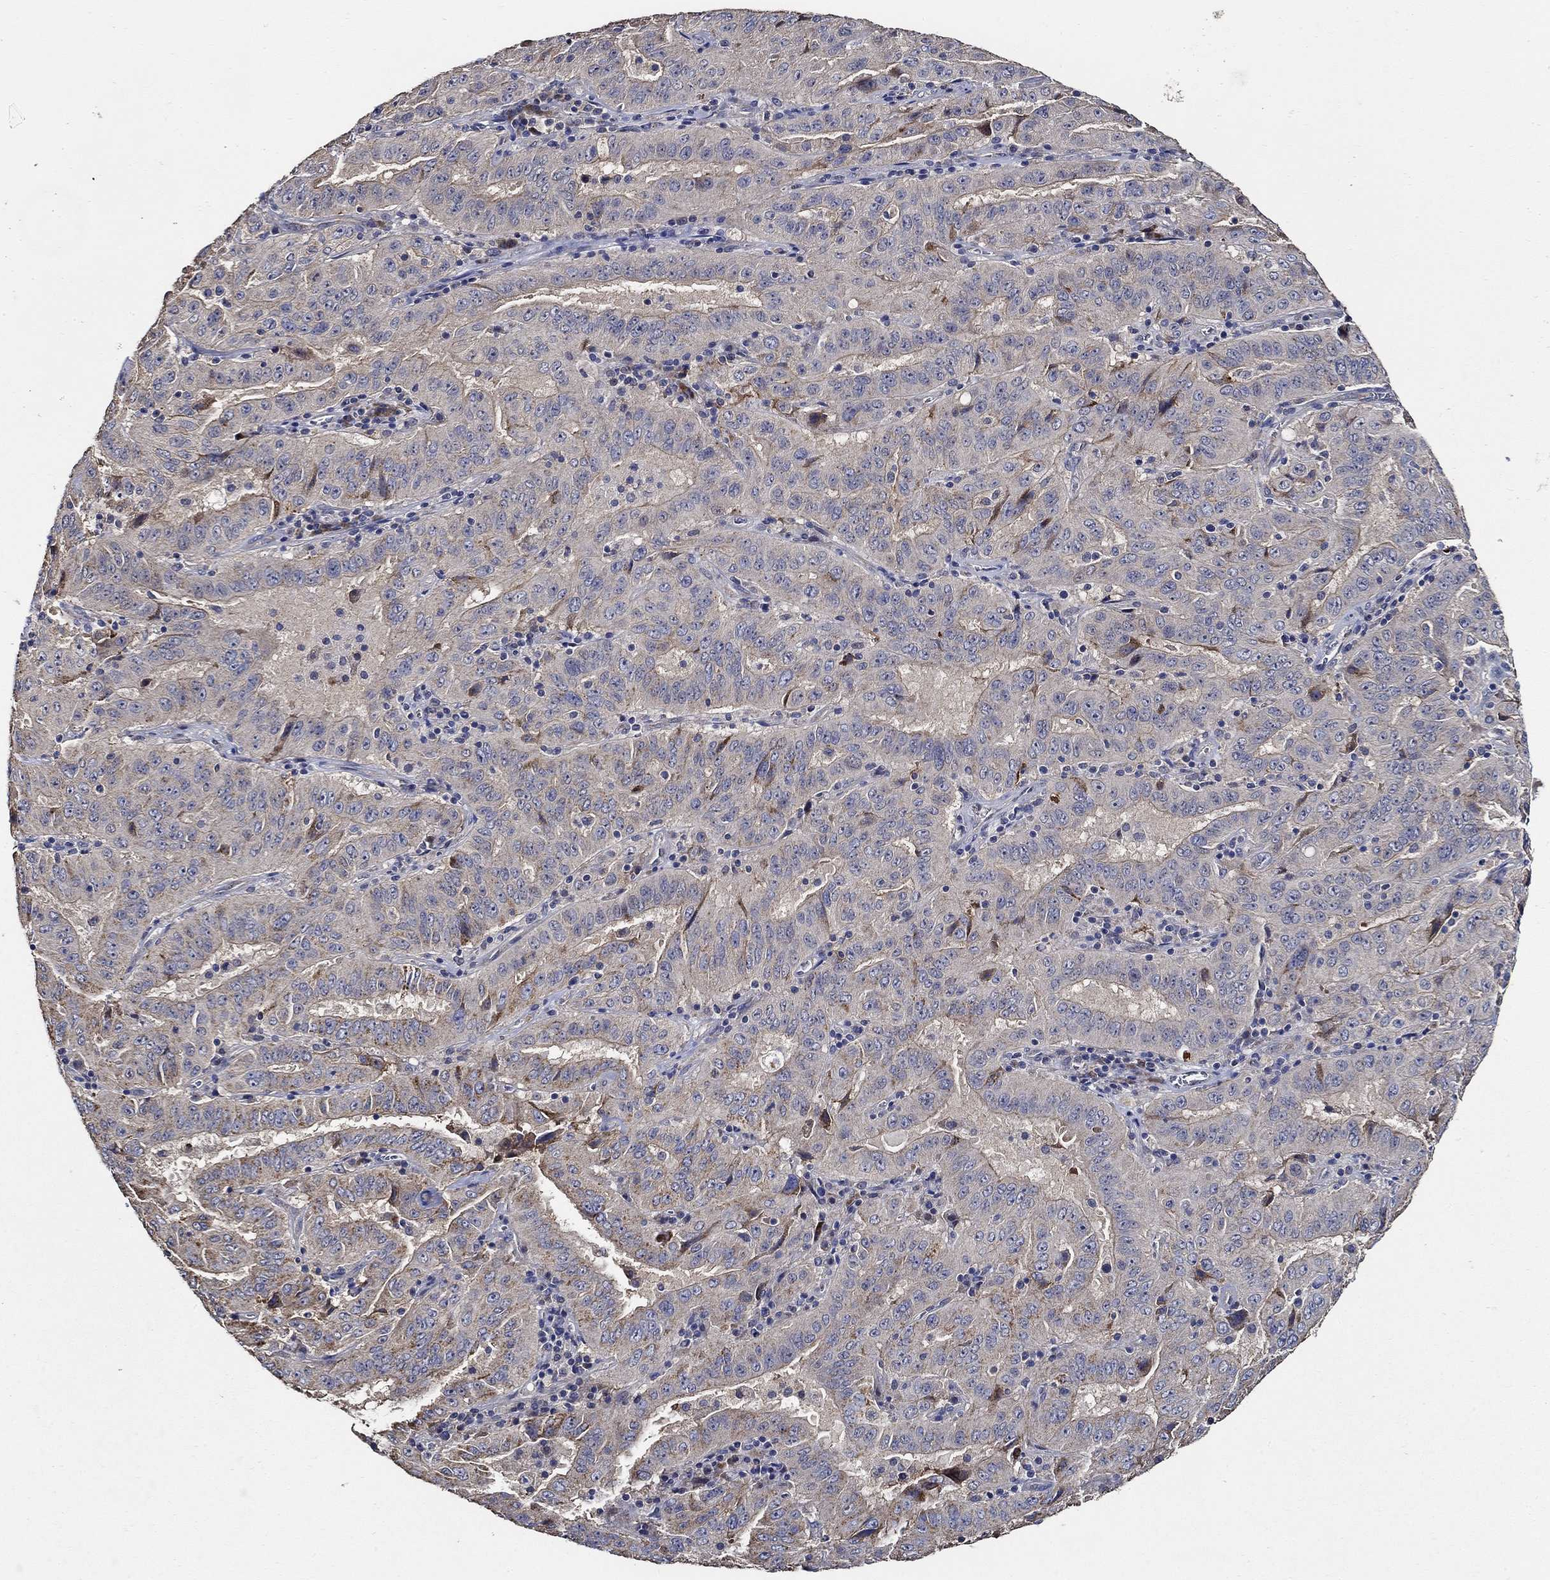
{"staining": {"intensity": "moderate", "quantity": "<25%", "location": "cytoplasmic/membranous"}, "tissue": "pancreatic cancer", "cell_type": "Tumor cells", "image_type": "cancer", "snomed": [{"axis": "morphology", "description": "Adenocarcinoma, NOS"}, {"axis": "topography", "description": "Pancreas"}], "caption": "High-magnification brightfield microscopy of adenocarcinoma (pancreatic) stained with DAB (3,3'-diaminobenzidine) (brown) and counterstained with hematoxylin (blue). tumor cells exhibit moderate cytoplasmic/membranous expression is identified in about<25% of cells.", "gene": "WDR53", "patient": {"sex": "male", "age": 63}}